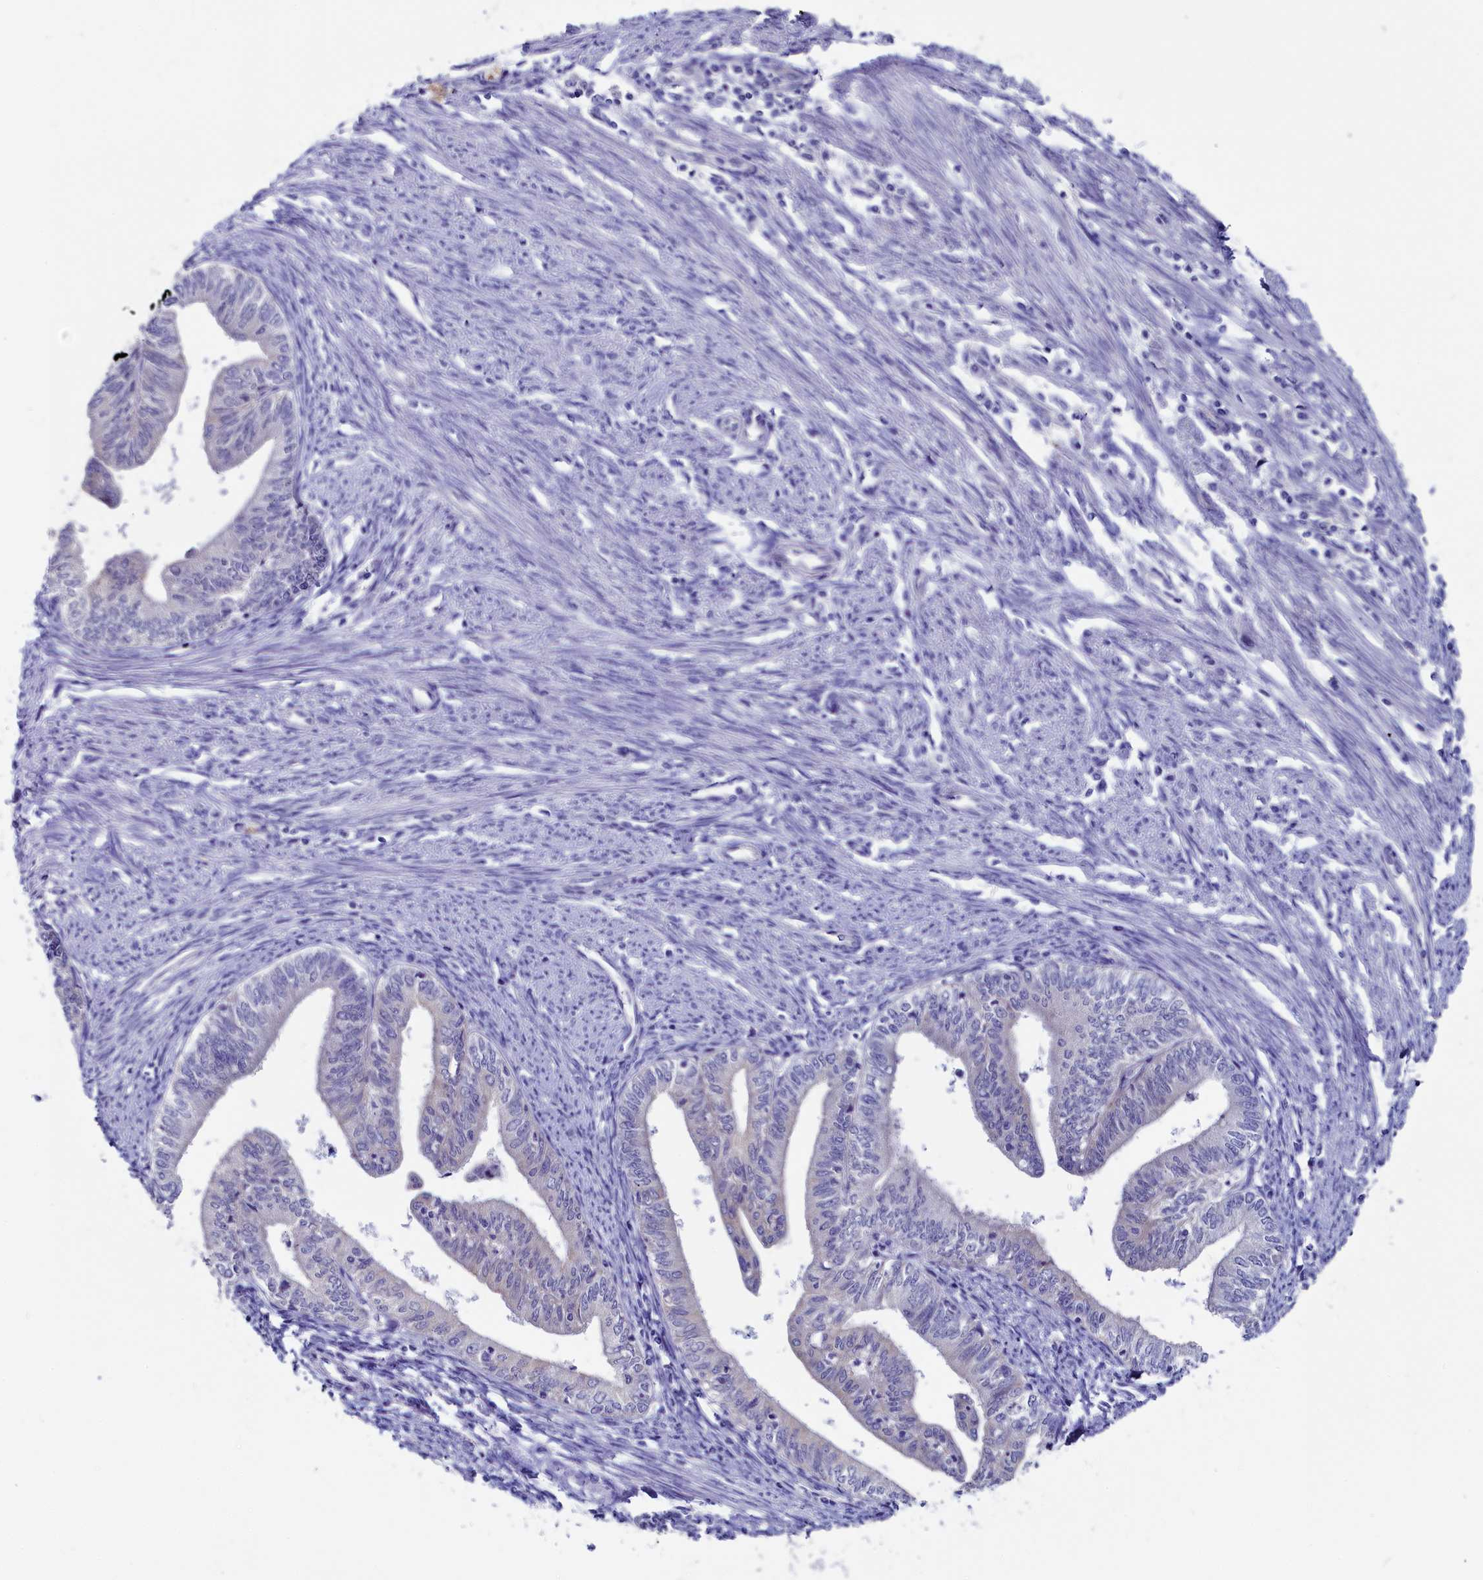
{"staining": {"intensity": "negative", "quantity": "none", "location": "none"}, "tissue": "endometrial cancer", "cell_type": "Tumor cells", "image_type": "cancer", "snomed": [{"axis": "morphology", "description": "Adenocarcinoma, NOS"}, {"axis": "topography", "description": "Endometrium"}], "caption": "Immunohistochemical staining of endometrial cancer displays no significant staining in tumor cells. (DAB (3,3'-diaminobenzidine) immunohistochemistry (IHC) with hematoxylin counter stain).", "gene": "CIAPIN1", "patient": {"sex": "female", "age": 66}}